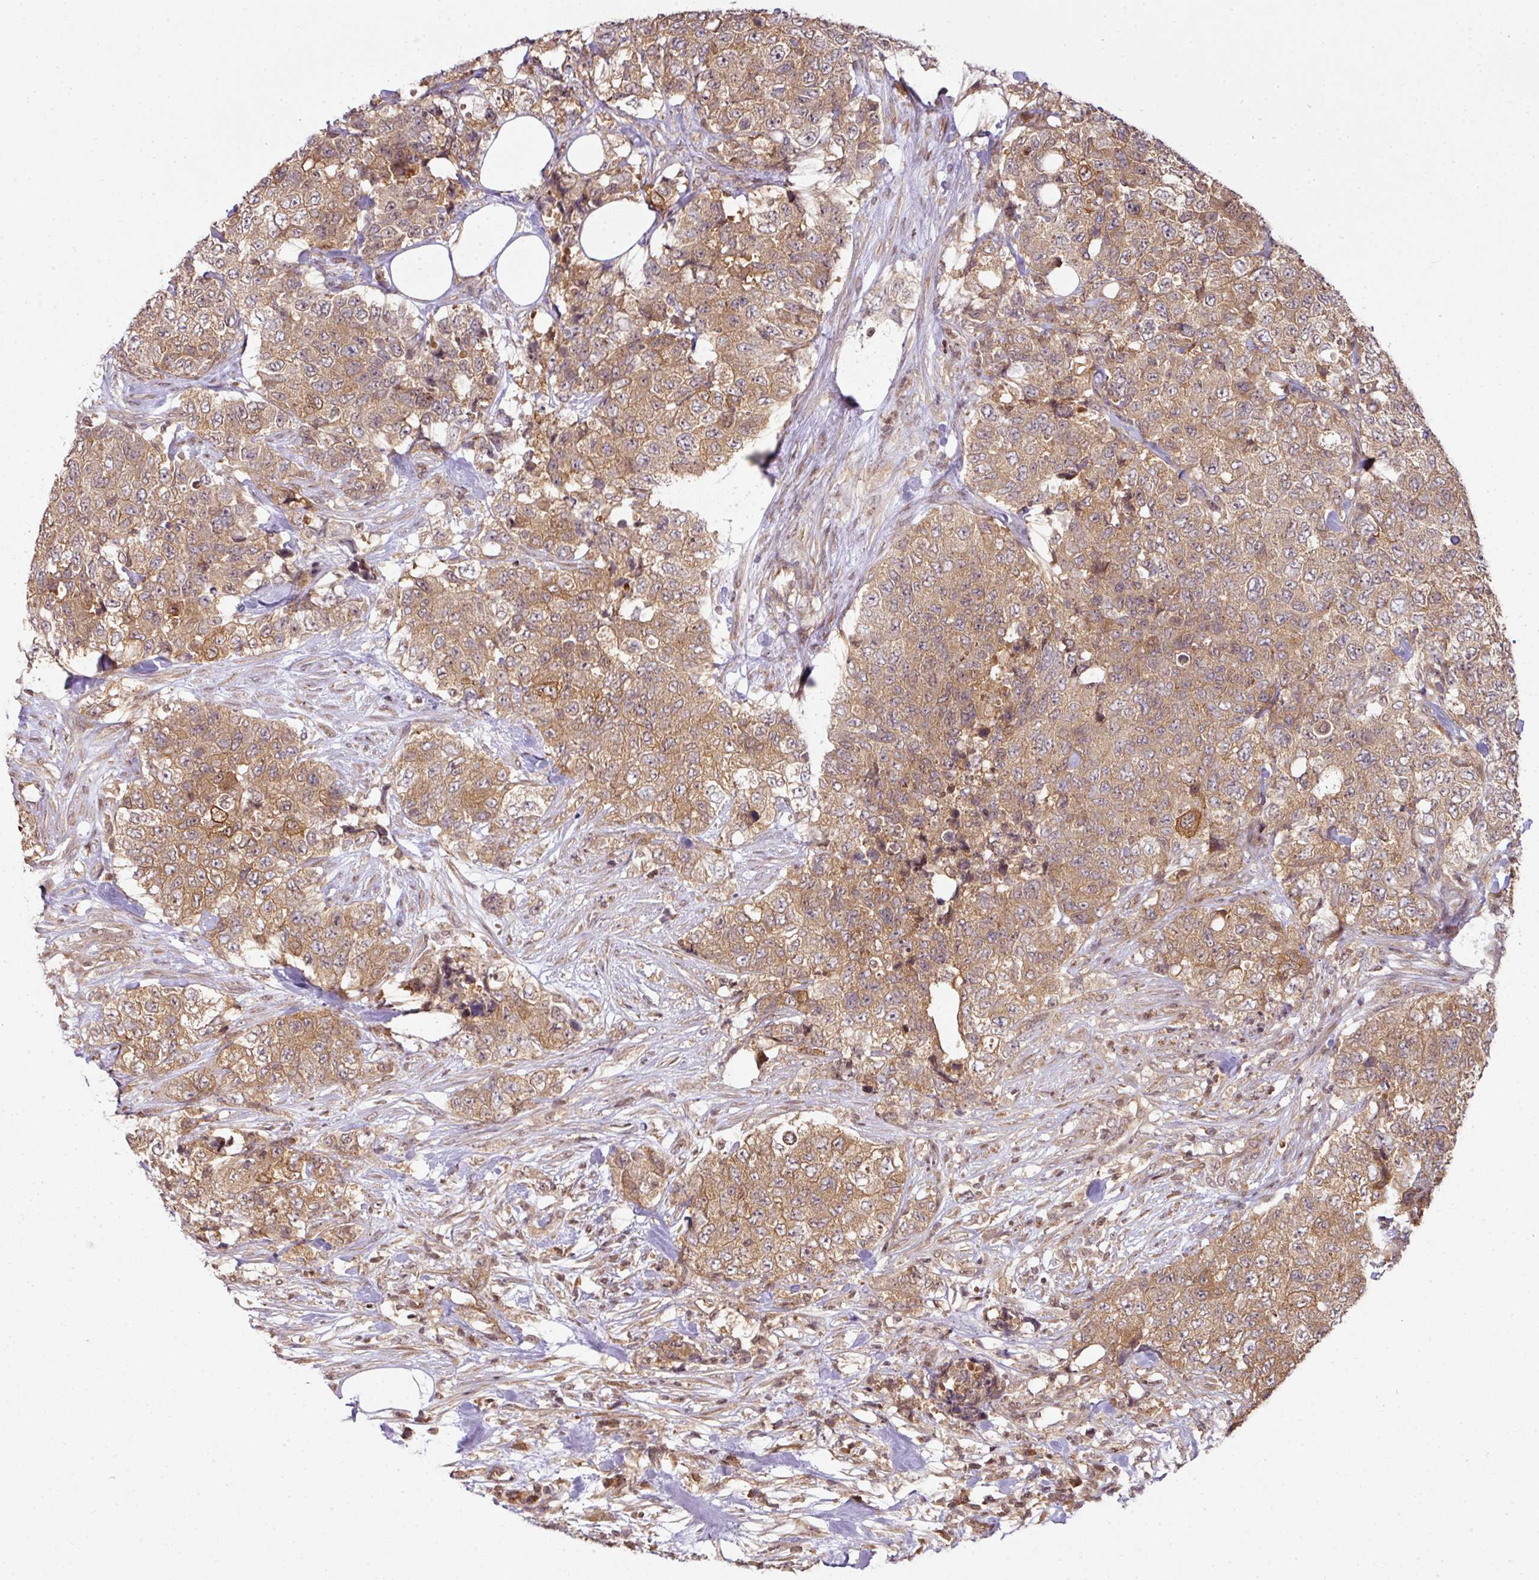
{"staining": {"intensity": "moderate", "quantity": ">75%", "location": "cytoplasmic/membranous"}, "tissue": "urothelial cancer", "cell_type": "Tumor cells", "image_type": "cancer", "snomed": [{"axis": "morphology", "description": "Urothelial carcinoma, High grade"}, {"axis": "topography", "description": "Urinary bladder"}], "caption": "Tumor cells demonstrate moderate cytoplasmic/membranous expression in approximately >75% of cells in urothelial carcinoma (high-grade).", "gene": "ANKRD18A", "patient": {"sex": "female", "age": 78}}